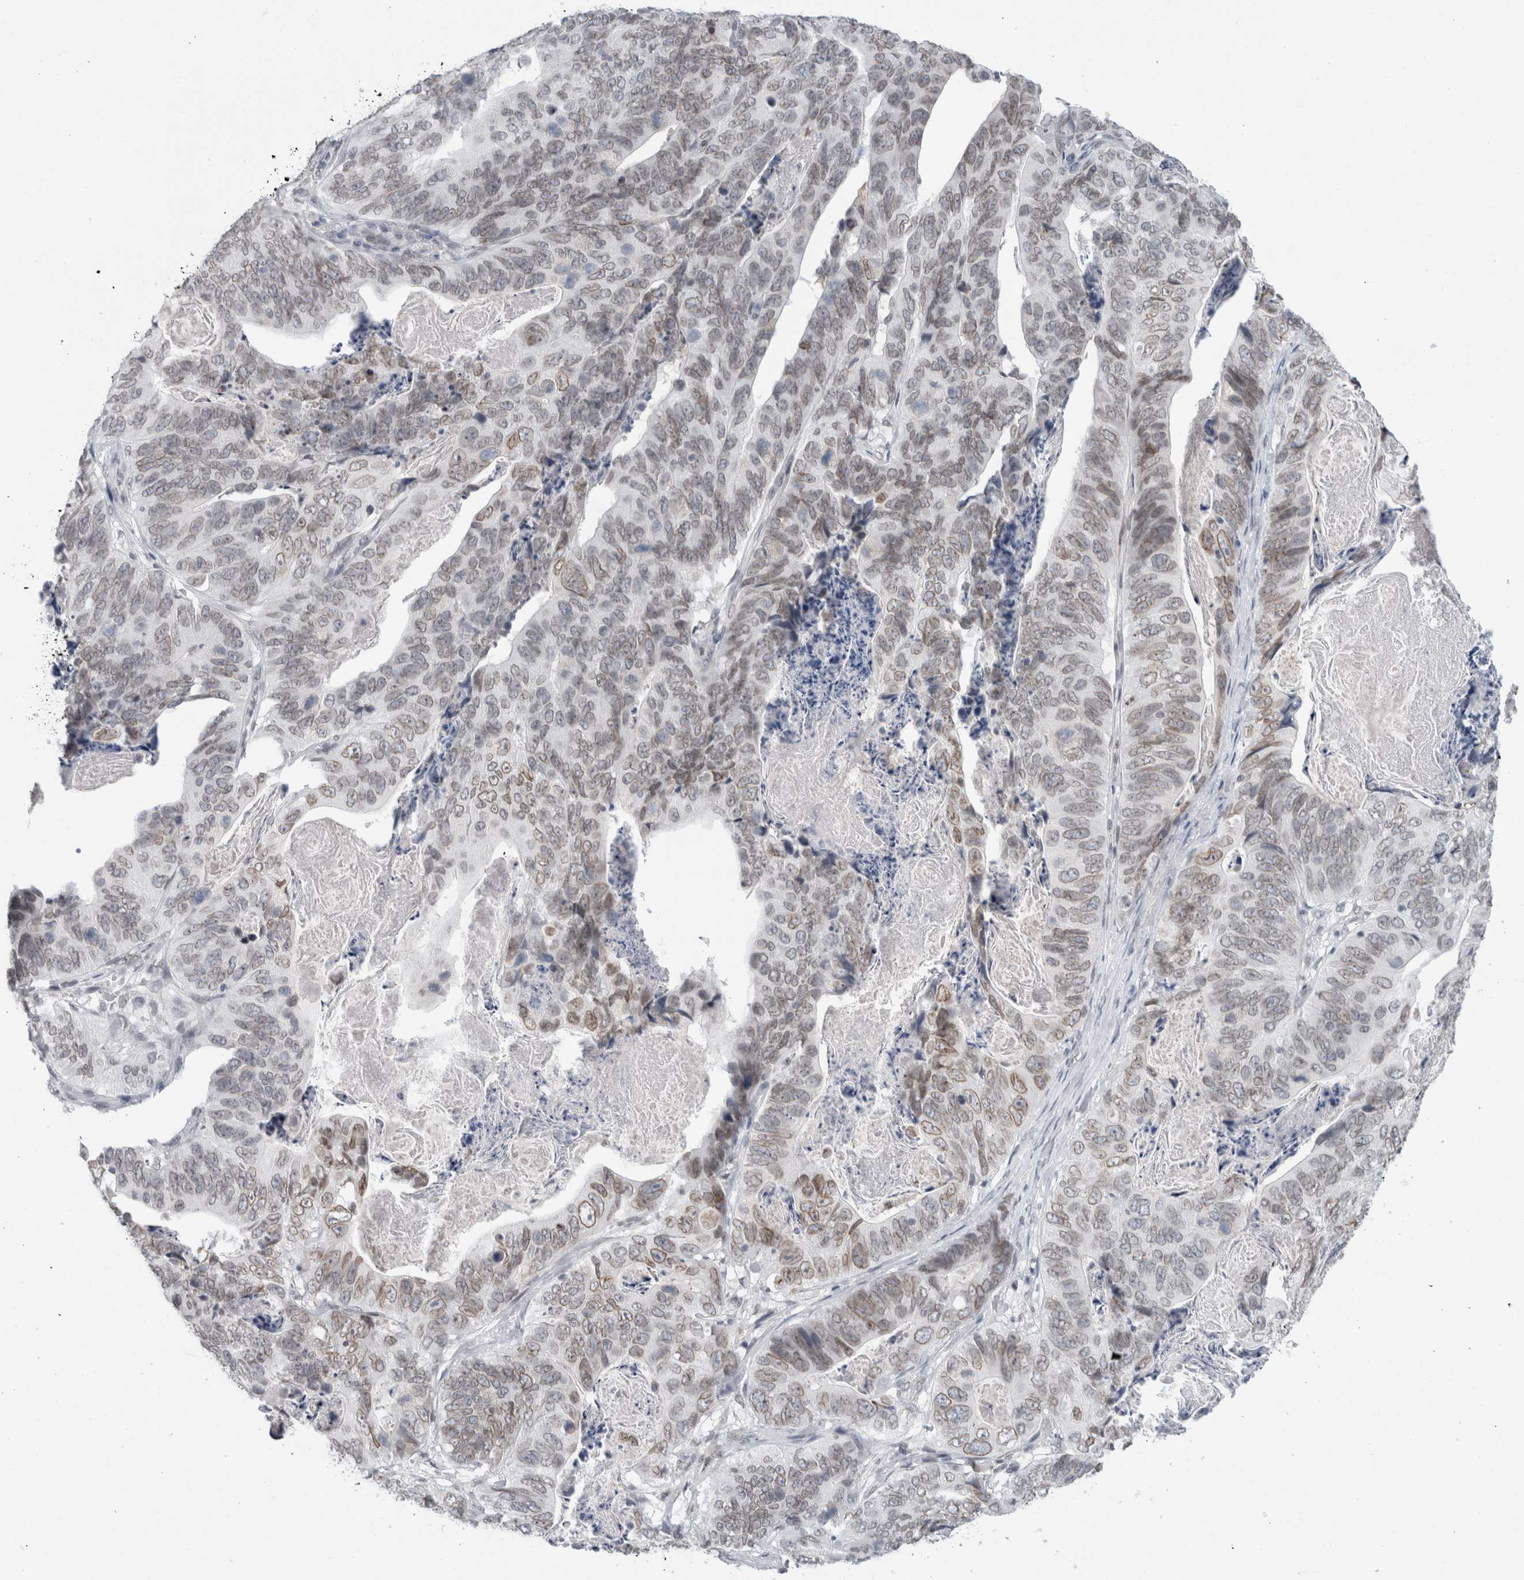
{"staining": {"intensity": "weak", "quantity": "25%-75%", "location": "cytoplasmic/membranous,nuclear"}, "tissue": "stomach cancer", "cell_type": "Tumor cells", "image_type": "cancer", "snomed": [{"axis": "morphology", "description": "Normal tissue, NOS"}, {"axis": "morphology", "description": "Adenocarcinoma, NOS"}, {"axis": "topography", "description": "Stomach"}], "caption": "Immunohistochemistry (DAB) staining of adenocarcinoma (stomach) demonstrates weak cytoplasmic/membranous and nuclear protein staining in about 25%-75% of tumor cells.", "gene": "ZNF770", "patient": {"sex": "female", "age": 89}}